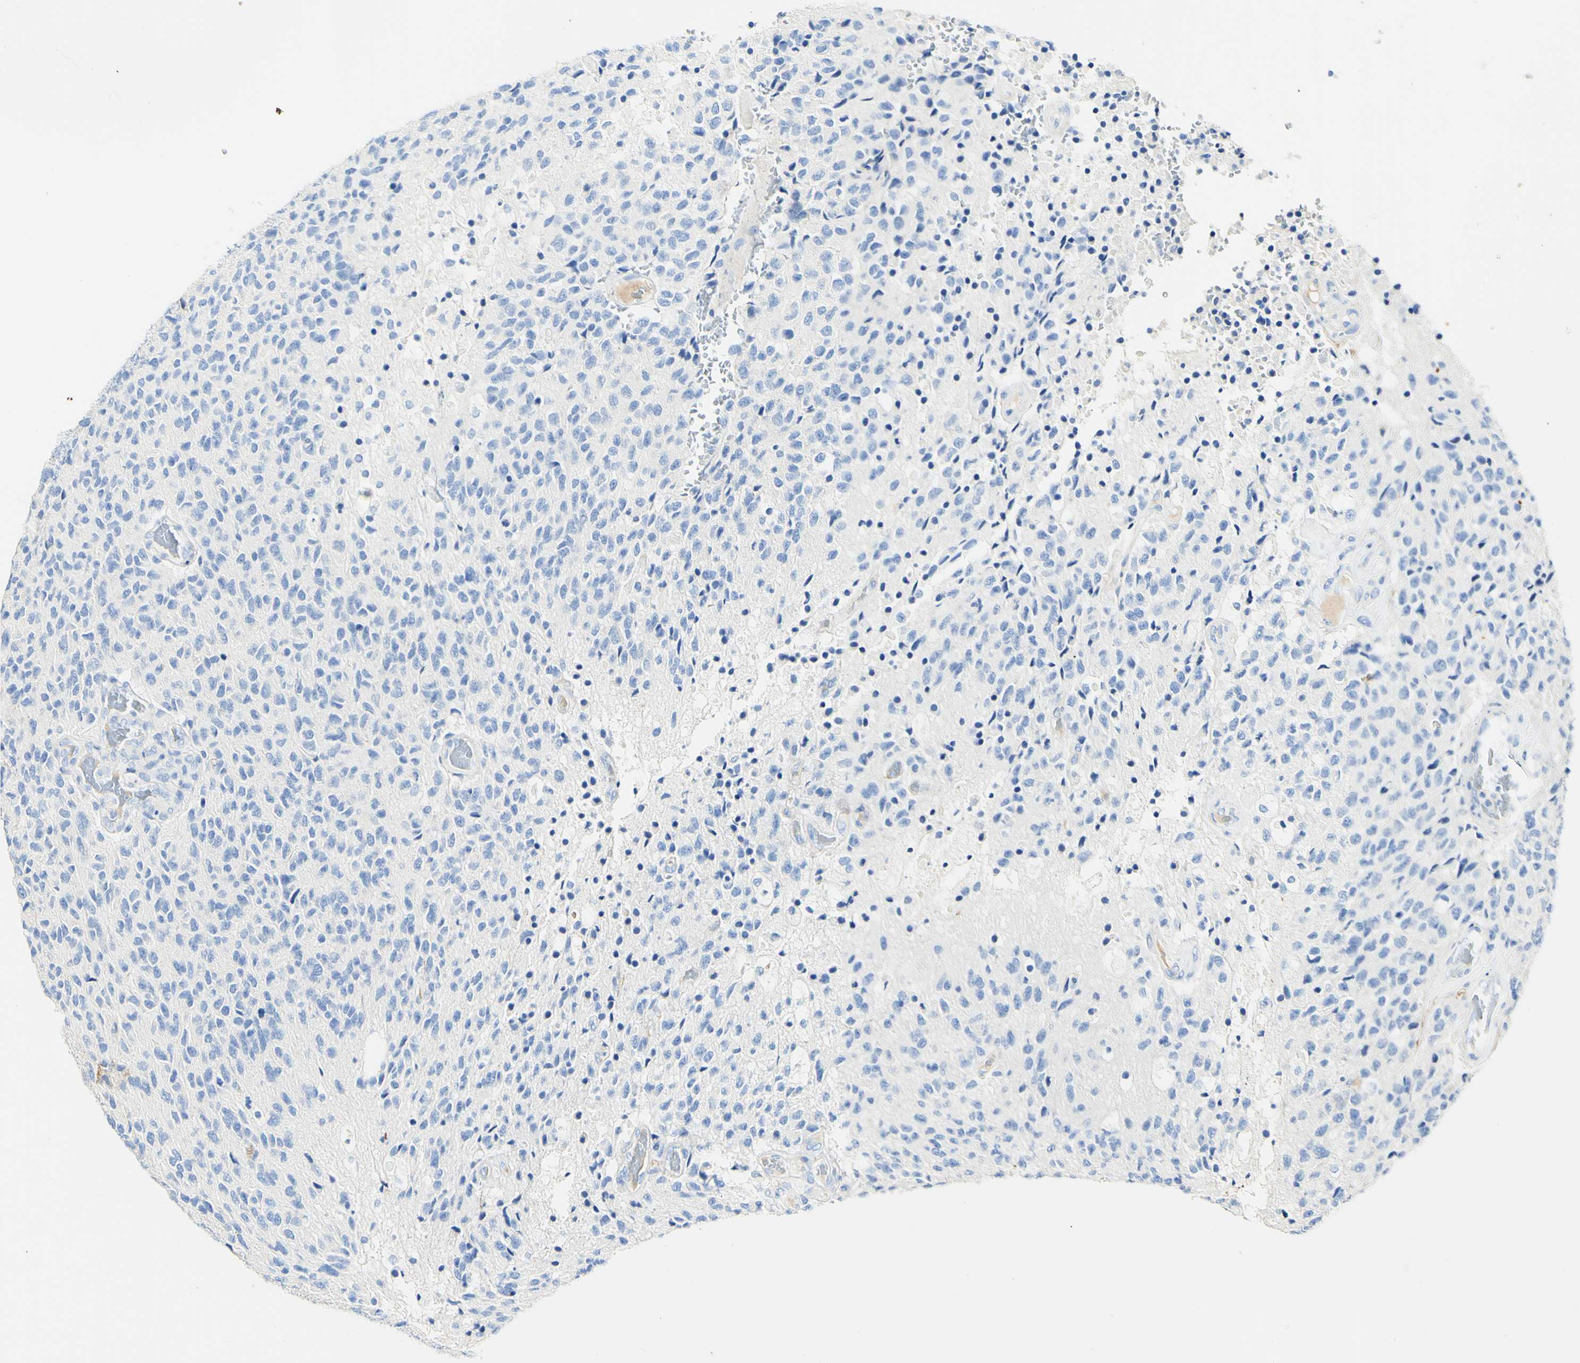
{"staining": {"intensity": "negative", "quantity": "none", "location": "none"}, "tissue": "glioma", "cell_type": "Tumor cells", "image_type": "cancer", "snomed": [{"axis": "morphology", "description": "Glioma, malignant, High grade"}, {"axis": "topography", "description": "pancreas cauda"}], "caption": "Immunohistochemistry image of neoplastic tissue: glioma stained with DAB exhibits no significant protein positivity in tumor cells.", "gene": "PIGR", "patient": {"sex": "male", "age": 60}}